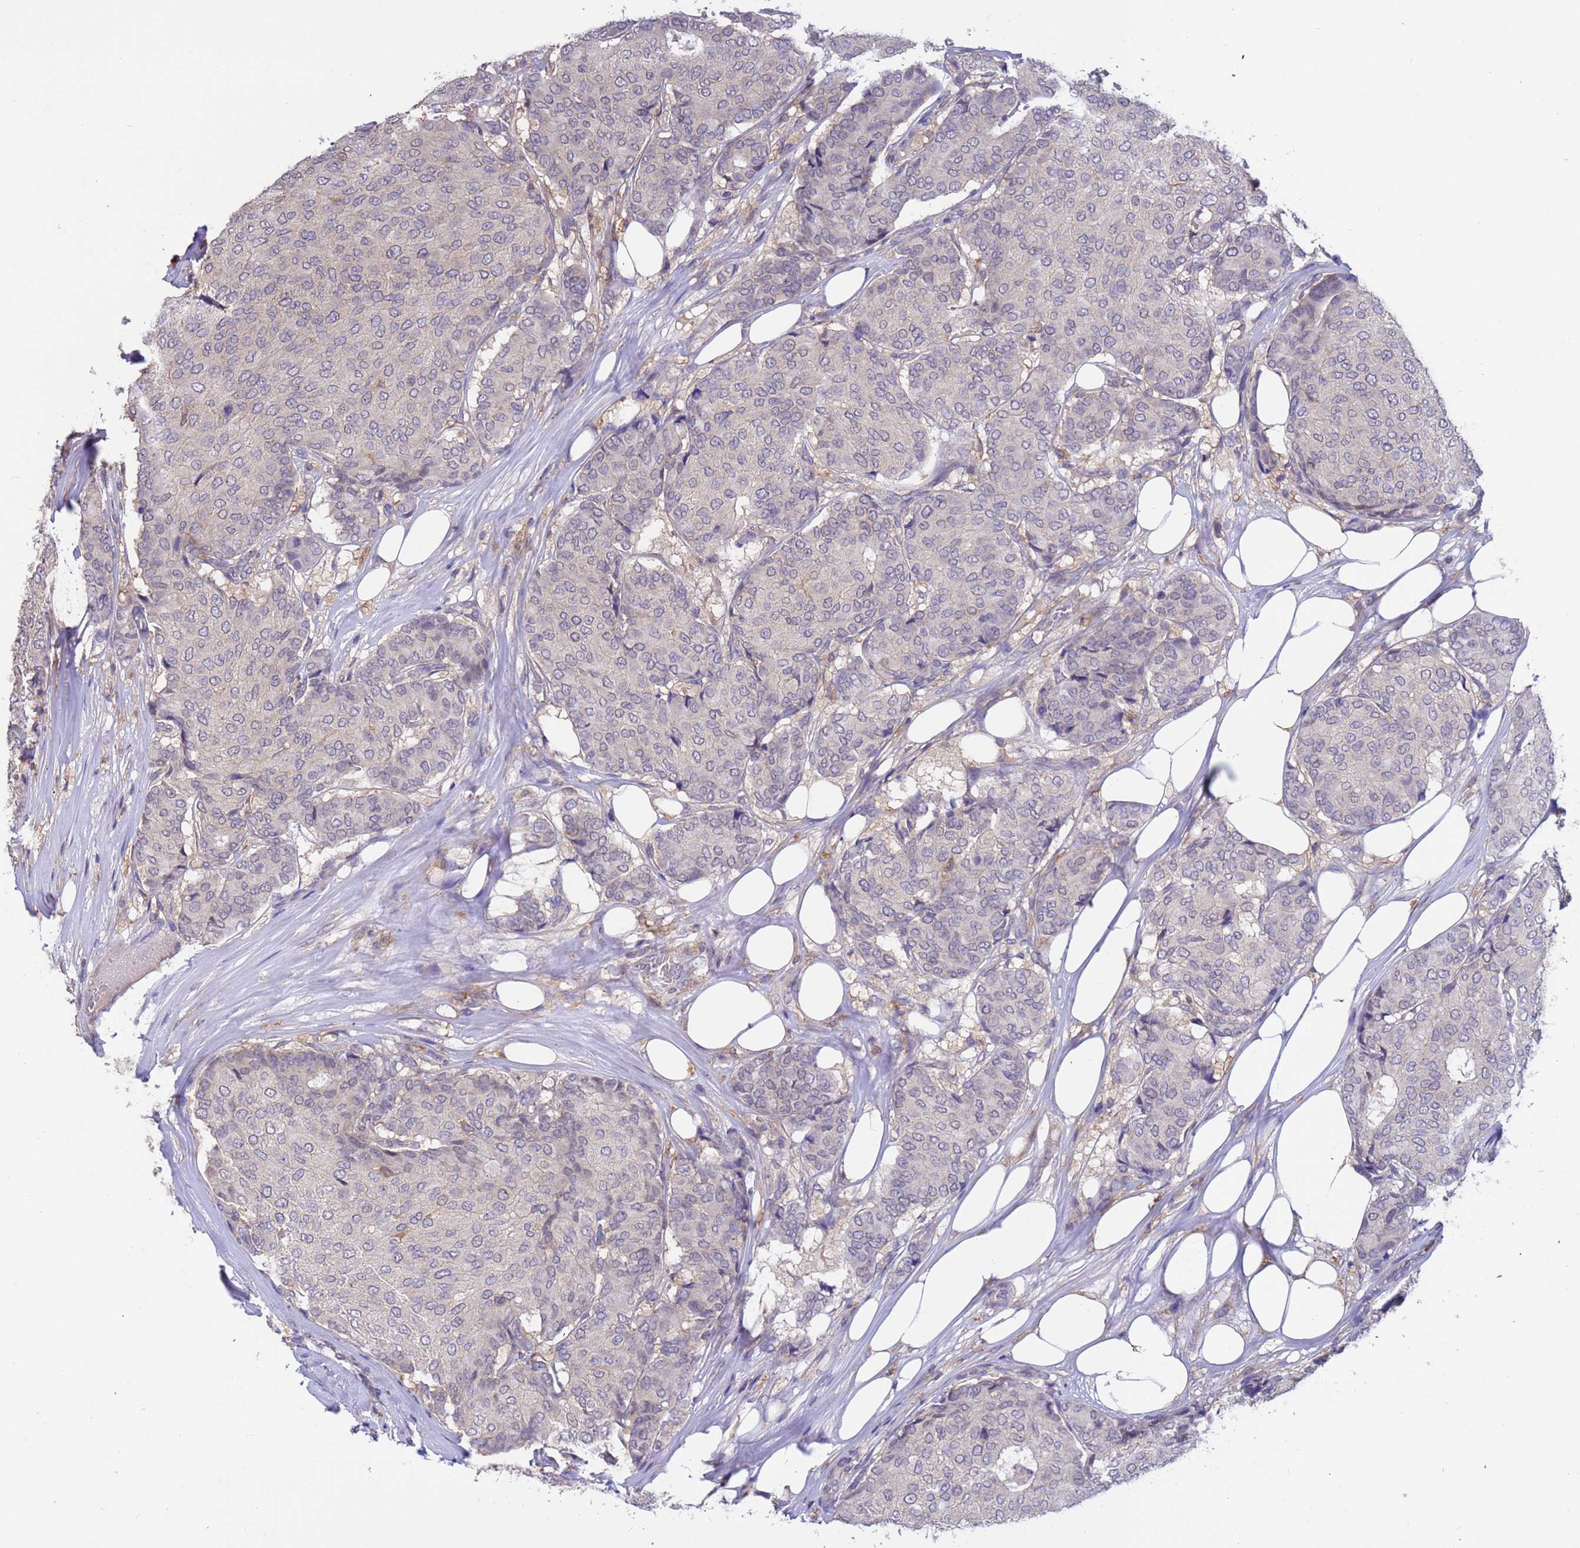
{"staining": {"intensity": "negative", "quantity": "none", "location": "none"}, "tissue": "breast cancer", "cell_type": "Tumor cells", "image_type": "cancer", "snomed": [{"axis": "morphology", "description": "Duct carcinoma"}, {"axis": "topography", "description": "Breast"}], "caption": "Human breast intraductal carcinoma stained for a protein using IHC exhibits no staining in tumor cells.", "gene": "AMPD3", "patient": {"sex": "female", "age": 75}}